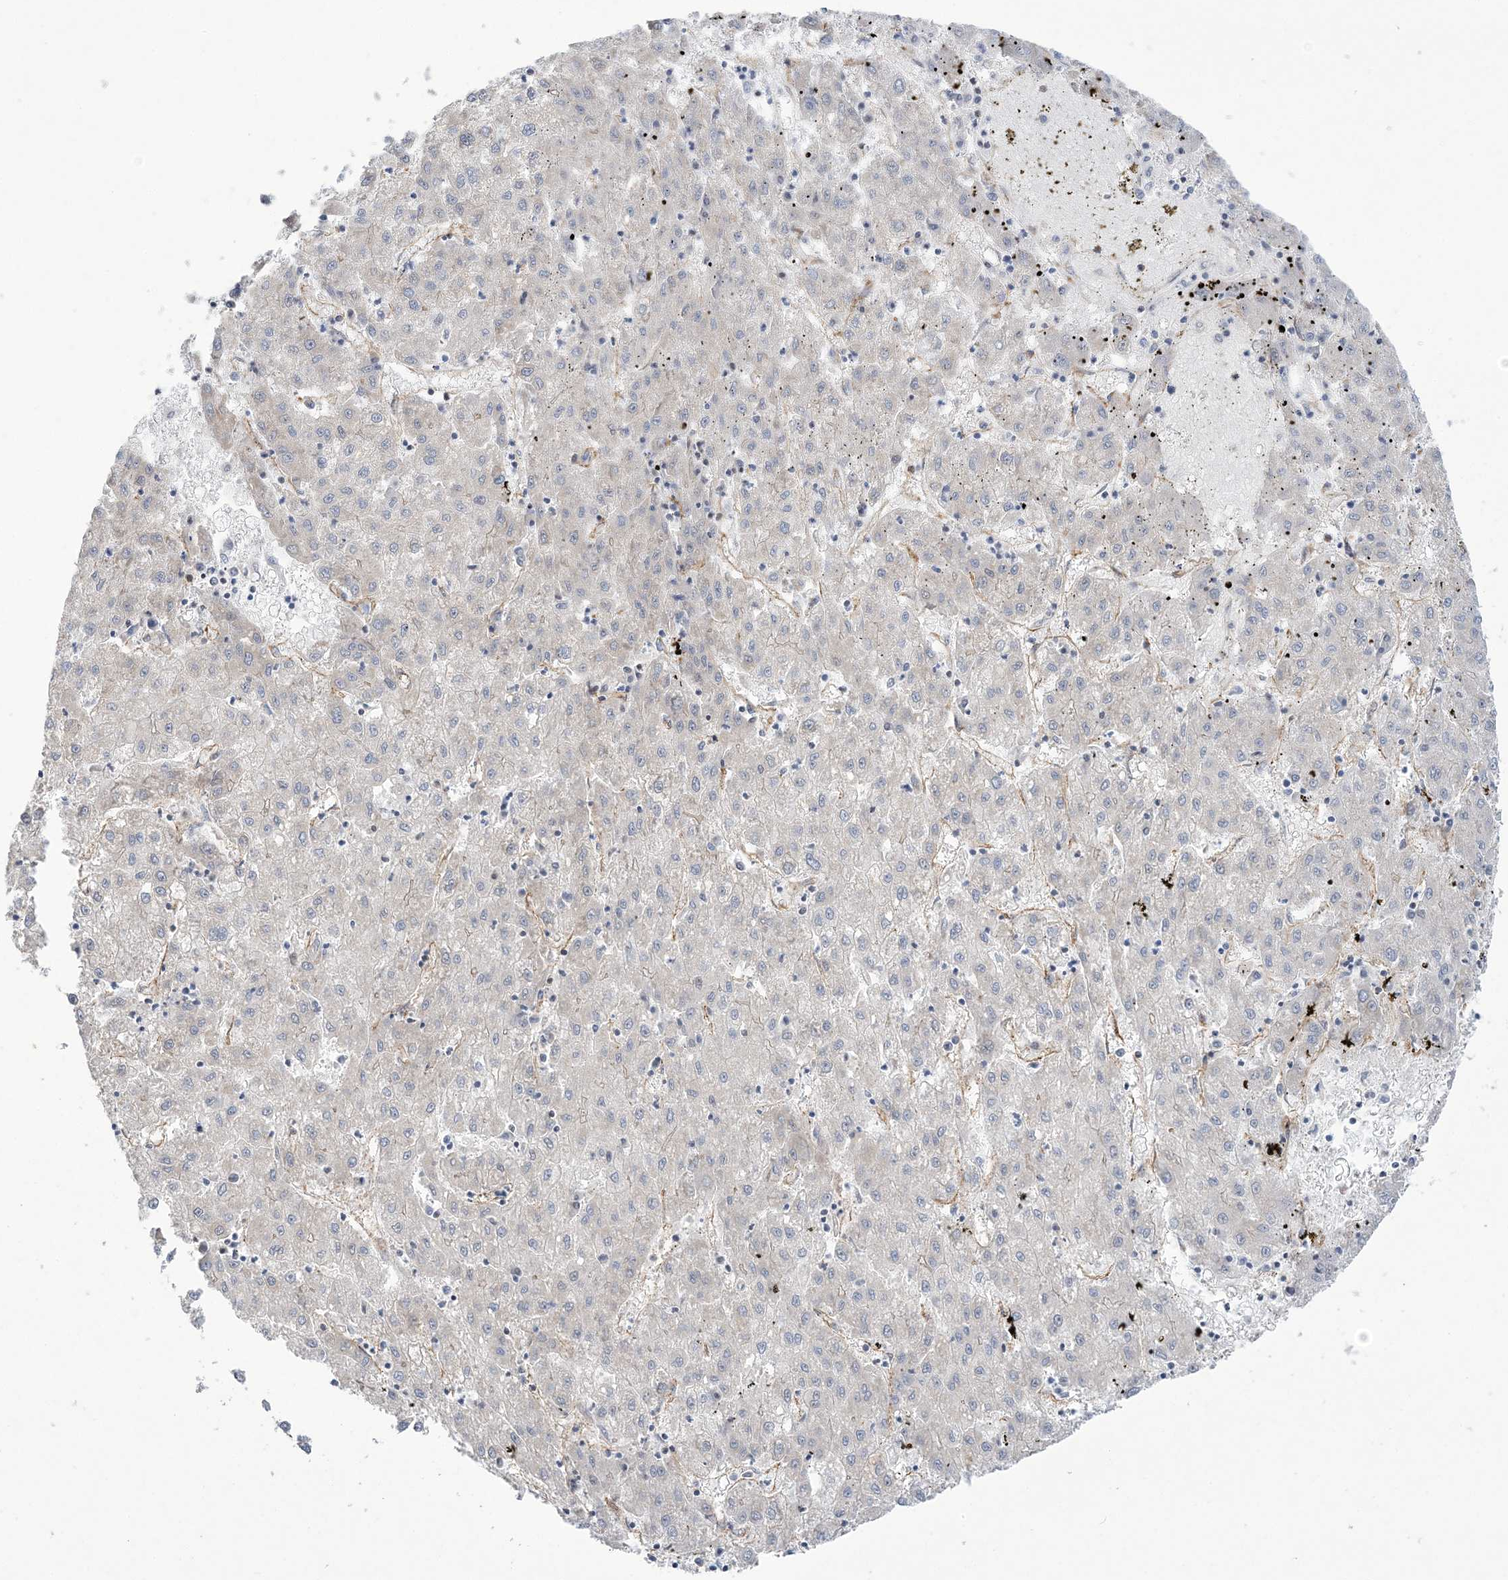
{"staining": {"intensity": "negative", "quantity": "none", "location": "none"}, "tissue": "liver cancer", "cell_type": "Tumor cells", "image_type": "cancer", "snomed": [{"axis": "morphology", "description": "Carcinoma, Hepatocellular, NOS"}, {"axis": "topography", "description": "Liver"}], "caption": "Immunohistochemical staining of human liver cancer (hepatocellular carcinoma) displays no significant staining in tumor cells.", "gene": "FARSB", "patient": {"sex": "male", "age": 72}}